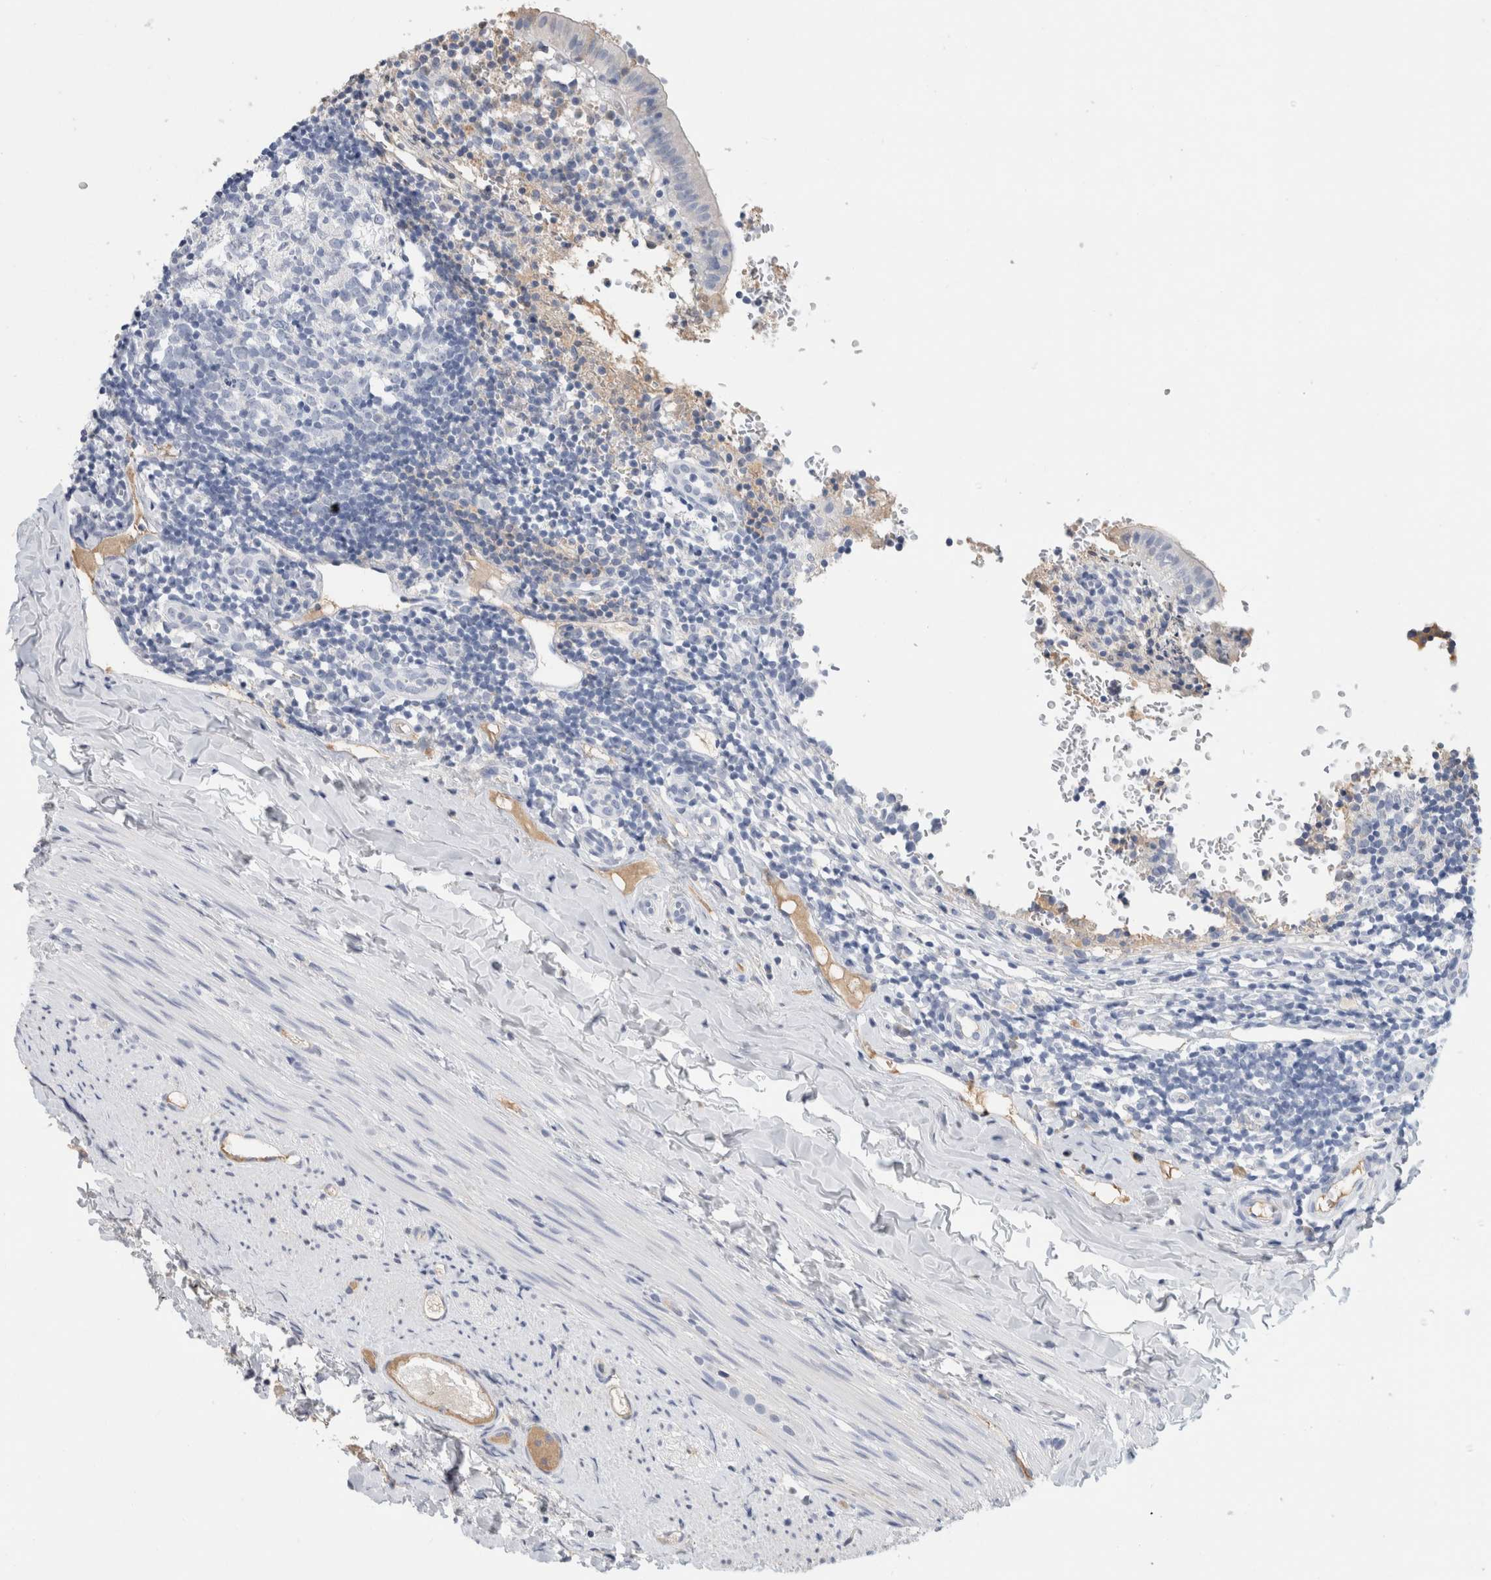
{"staining": {"intensity": "negative", "quantity": "none", "location": "none"}, "tissue": "appendix", "cell_type": "Glandular cells", "image_type": "normal", "snomed": [{"axis": "morphology", "description": "Normal tissue, NOS"}, {"axis": "topography", "description": "Appendix"}], "caption": "Protein analysis of unremarkable appendix exhibits no significant positivity in glandular cells. (Brightfield microscopy of DAB (3,3'-diaminobenzidine) immunohistochemistry (IHC) at high magnification).", "gene": "SCGB1A1", "patient": {"sex": "male", "age": 8}}